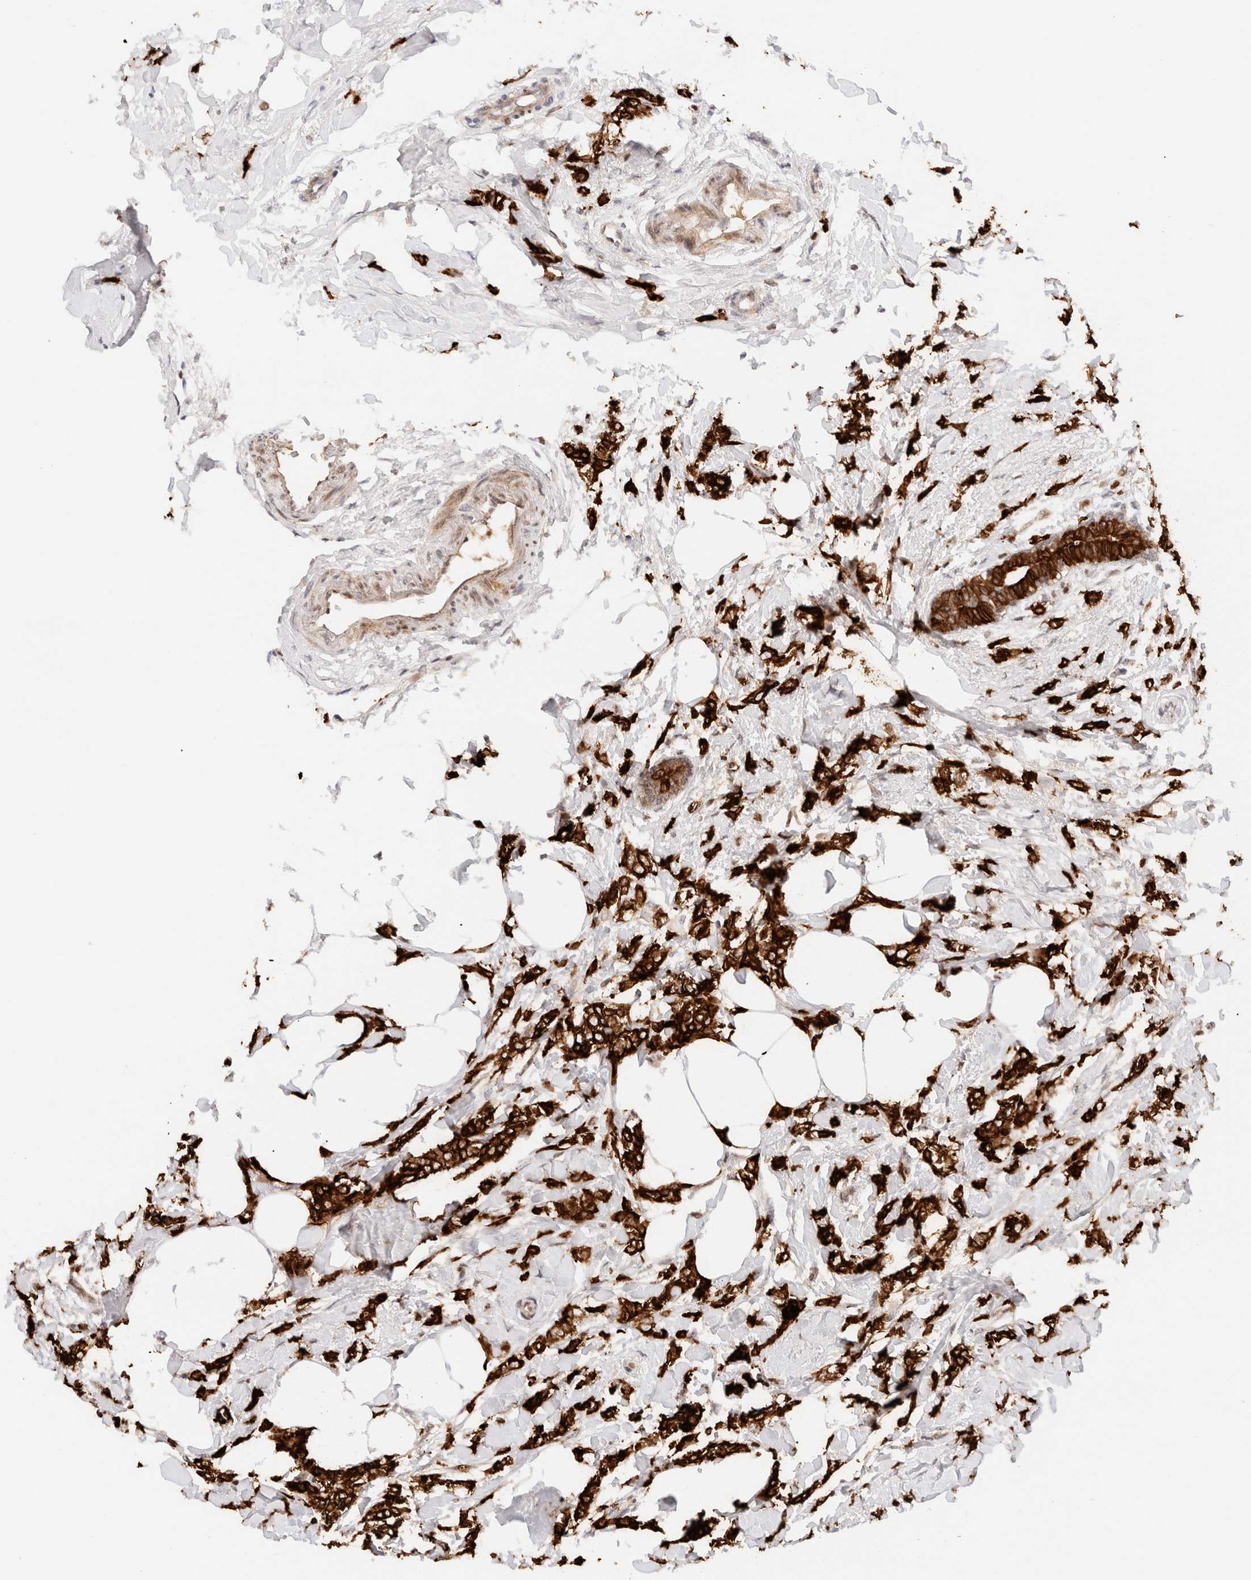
{"staining": {"intensity": "strong", "quantity": ">75%", "location": "cytoplasmic/membranous"}, "tissue": "breast cancer", "cell_type": "Tumor cells", "image_type": "cancer", "snomed": [{"axis": "morphology", "description": "Lobular carcinoma, in situ"}, {"axis": "morphology", "description": "Lobular carcinoma"}, {"axis": "topography", "description": "Breast"}], "caption": "Human breast cancer stained with a protein marker reveals strong staining in tumor cells.", "gene": "SCGB2A2", "patient": {"sex": "female", "age": 41}}